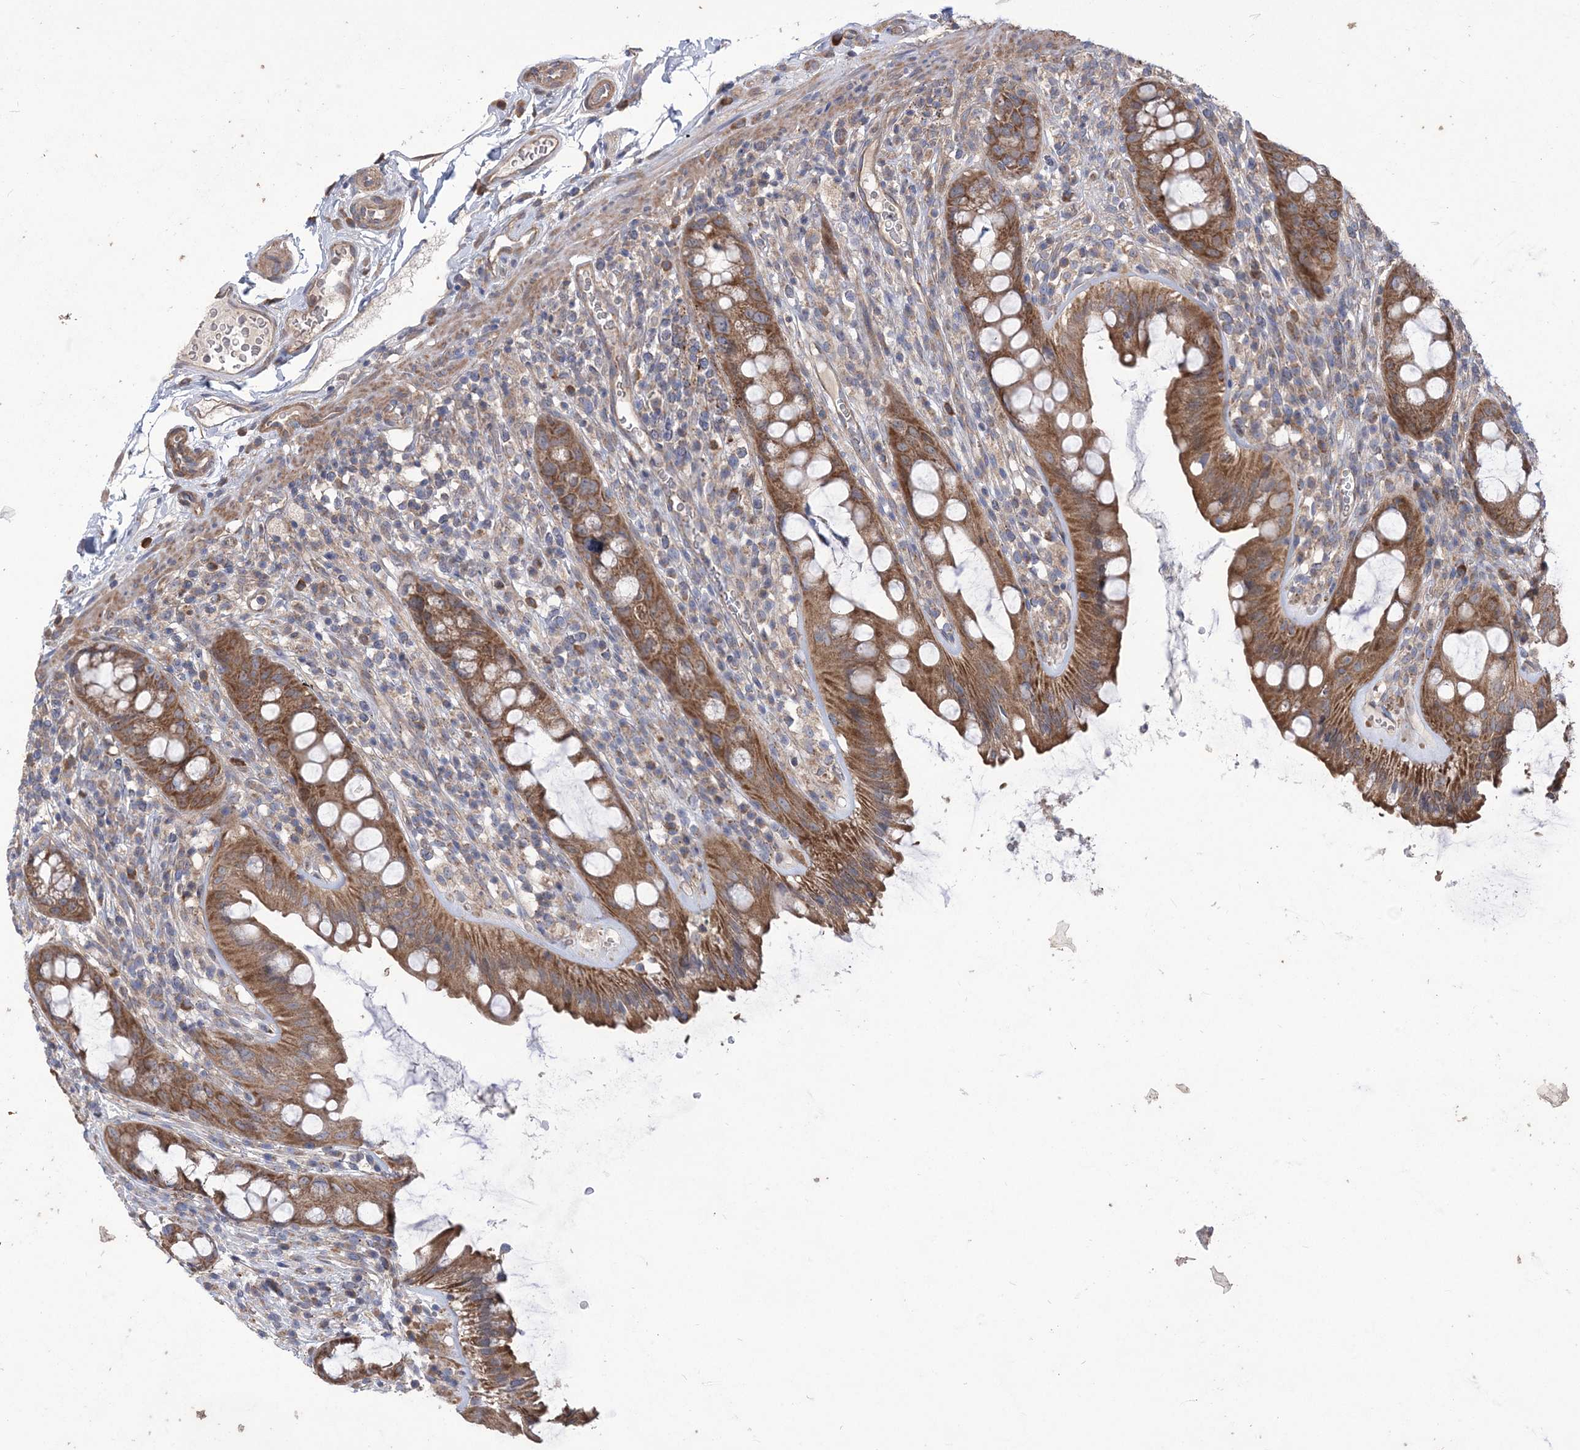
{"staining": {"intensity": "moderate", "quantity": ">75%", "location": "cytoplasmic/membranous"}, "tissue": "rectum", "cell_type": "Glandular cells", "image_type": "normal", "snomed": [{"axis": "morphology", "description": "Normal tissue, NOS"}, {"axis": "topography", "description": "Rectum"}], "caption": "Immunohistochemical staining of normal rectum exhibits moderate cytoplasmic/membranous protein expression in about >75% of glandular cells. (IHC, brightfield microscopy, high magnification).", "gene": "MTRF1L", "patient": {"sex": "female", "age": 57}}